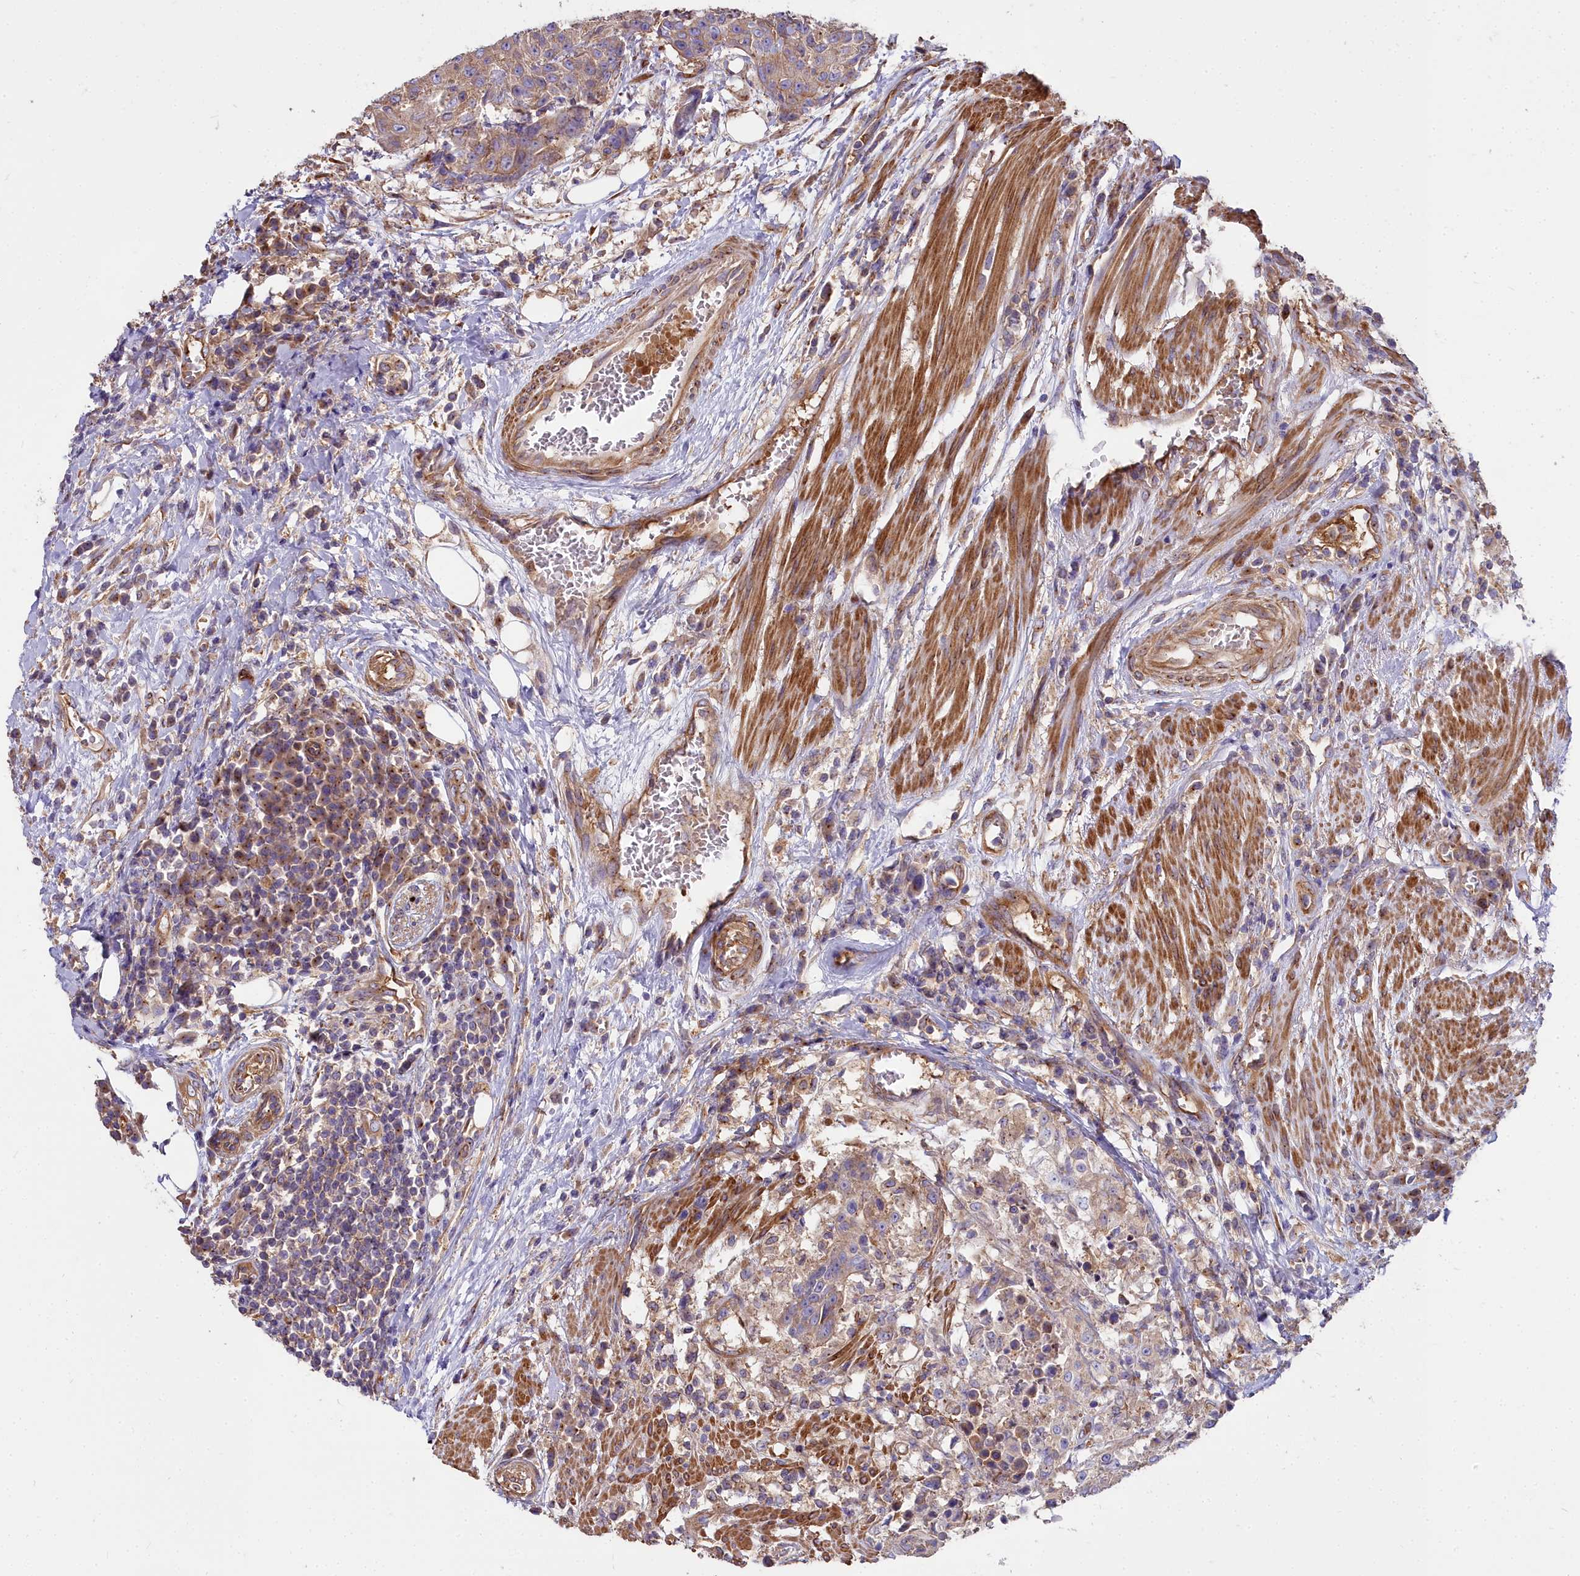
{"staining": {"intensity": "weak", "quantity": ">75%", "location": "cytoplasmic/membranous"}, "tissue": "urothelial cancer", "cell_type": "Tumor cells", "image_type": "cancer", "snomed": [{"axis": "morphology", "description": "Urothelial carcinoma, High grade"}, {"axis": "topography", "description": "Urinary bladder"}], "caption": "The photomicrograph demonstrates staining of high-grade urothelial carcinoma, revealing weak cytoplasmic/membranous protein positivity (brown color) within tumor cells.", "gene": "DCTN3", "patient": {"sex": "female", "age": 63}}